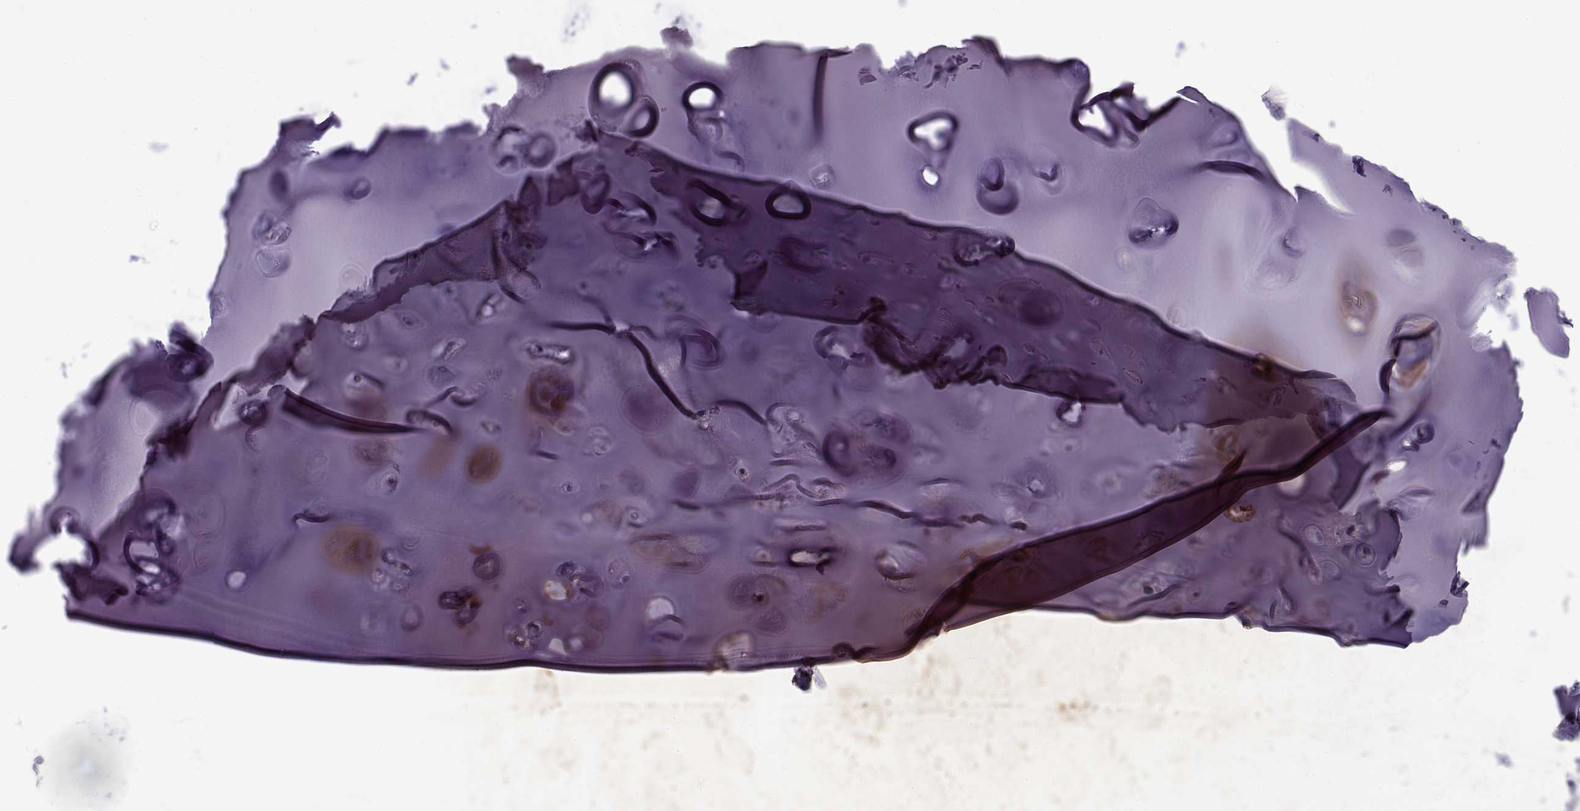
{"staining": {"intensity": "moderate", "quantity": "<25%", "location": "cytoplasmic/membranous"}, "tissue": "soft tissue", "cell_type": "Chondrocytes", "image_type": "normal", "snomed": [{"axis": "morphology", "description": "Normal tissue, NOS"}, {"axis": "topography", "description": "Cartilage tissue"}], "caption": "This is a histology image of IHC staining of normal soft tissue, which shows moderate expression in the cytoplasmic/membranous of chondrocytes.", "gene": "RNASE12", "patient": {"sex": "male", "age": 81}}